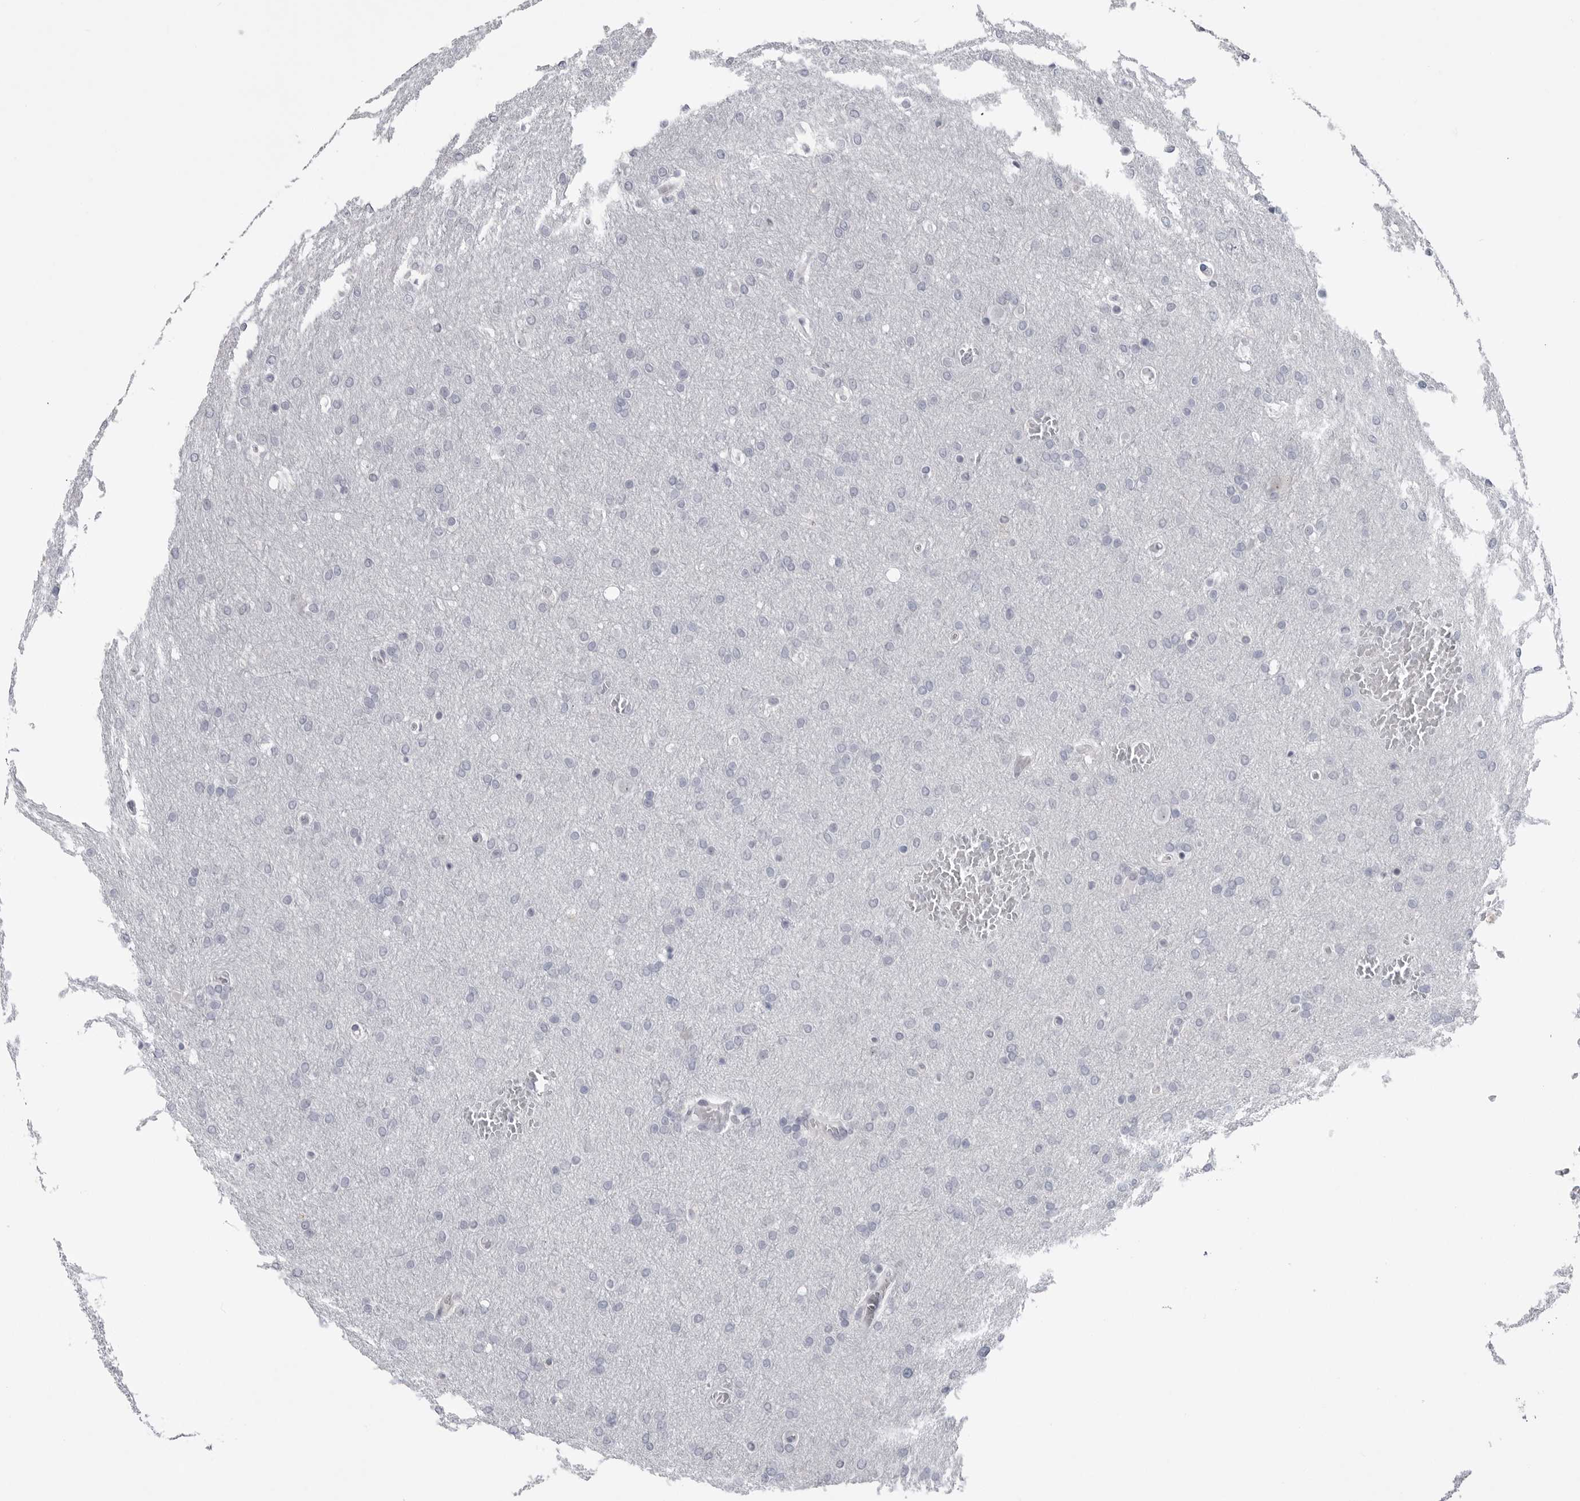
{"staining": {"intensity": "negative", "quantity": "none", "location": "none"}, "tissue": "glioma", "cell_type": "Tumor cells", "image_type": "cancer", "snomed": [{"axis": "morphology", "description": "Glioma, malignant, Low grade"}, {"axis": "topography", "description": "Brain"}], "caption": "Human glioma stained for a protein using immunohistochemistry (IHC) exhibits no staining in tumor cells.", "gene": "PNPO", "patient": {"sex": "female", "age": 37}}